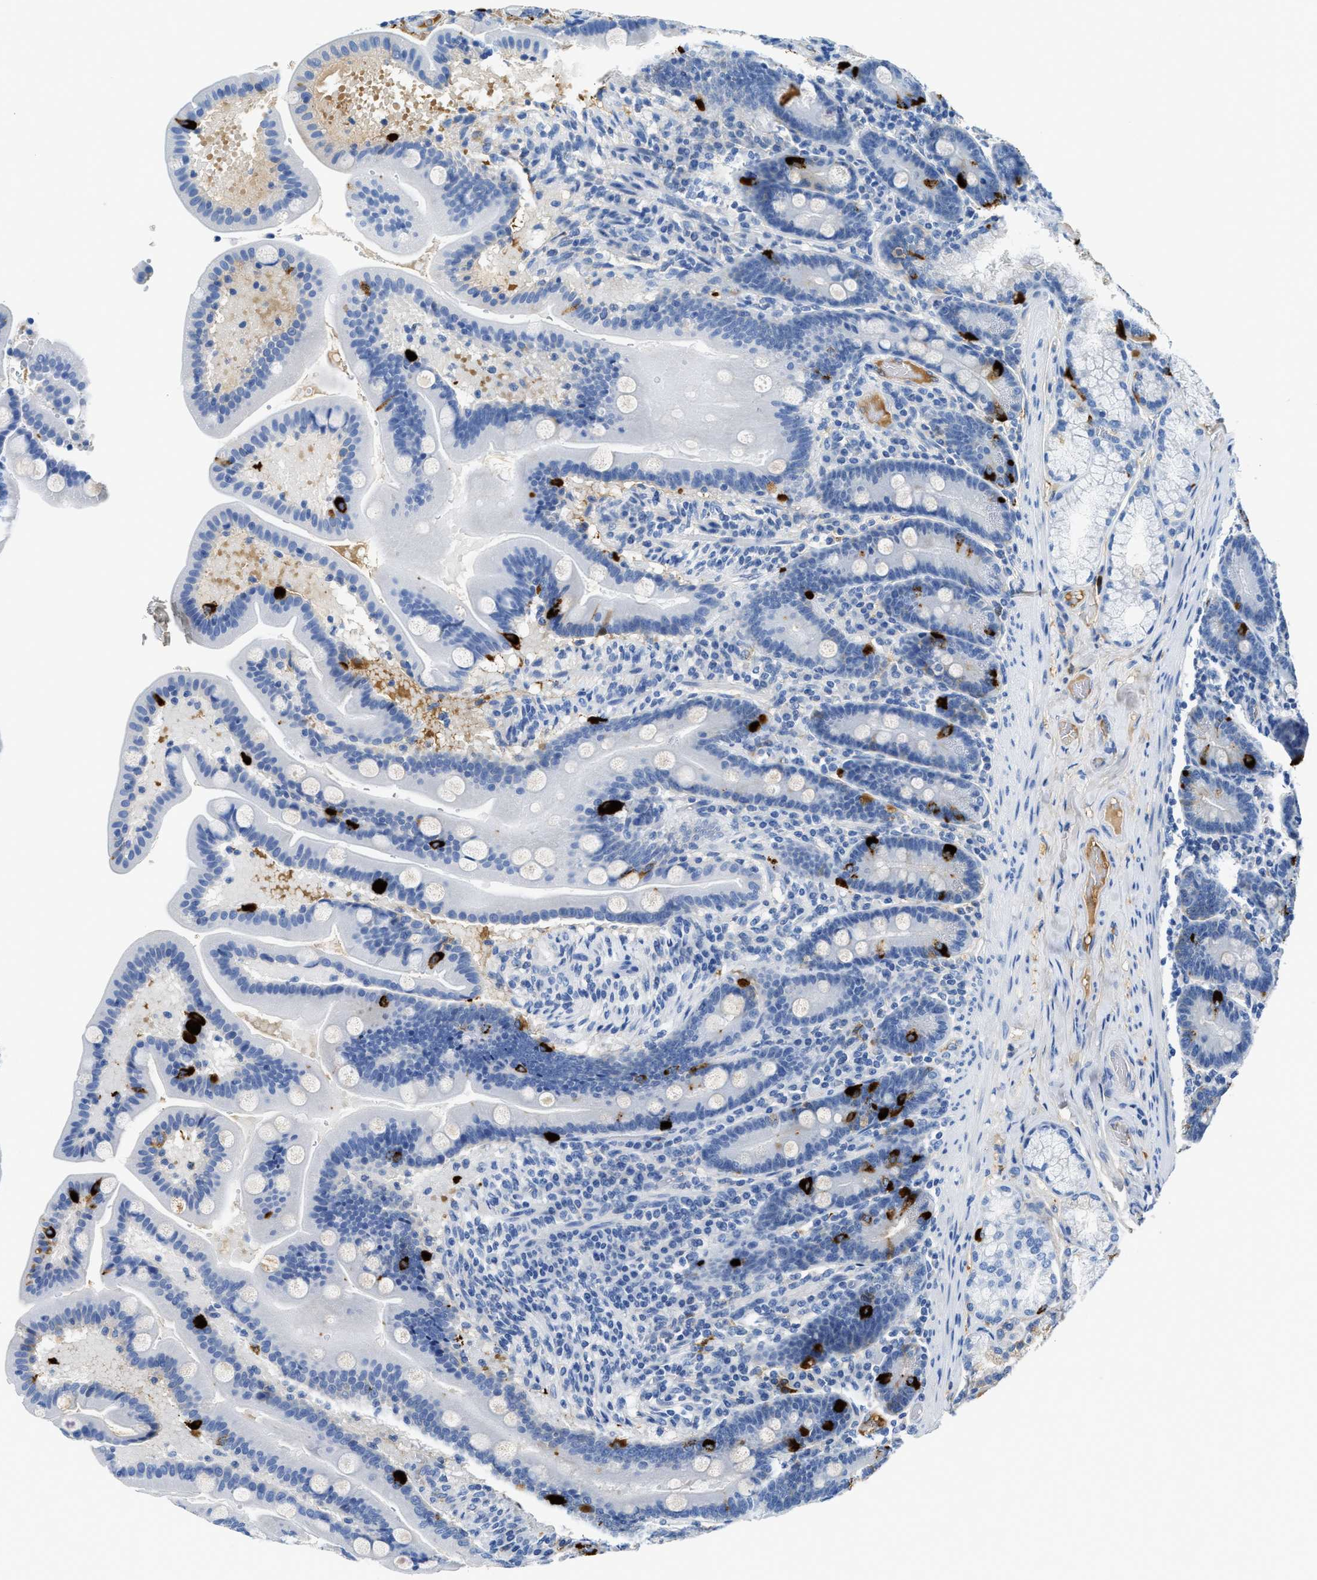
{"staining": {"intensity": "strong", "quantity": "<25%", "location": "cytoplasmic/membranous"}, "tissue": "duodenum", "cell_type": "Glandular cells", "image_type": "normal", "snomed": [{"axis": "morphology", "description": "Normal tissue, NOS"}, {"axis": "topography", "description": "Duodenum"}], "caption": "A high-resolution photomicrograph shows IHC staining of benign duodenum, which reveals strong cytoplasmic/membranous staining in about <25% of glandular cells.", "gene": "GC", "patient": {"sex": "male", "age": 54}}